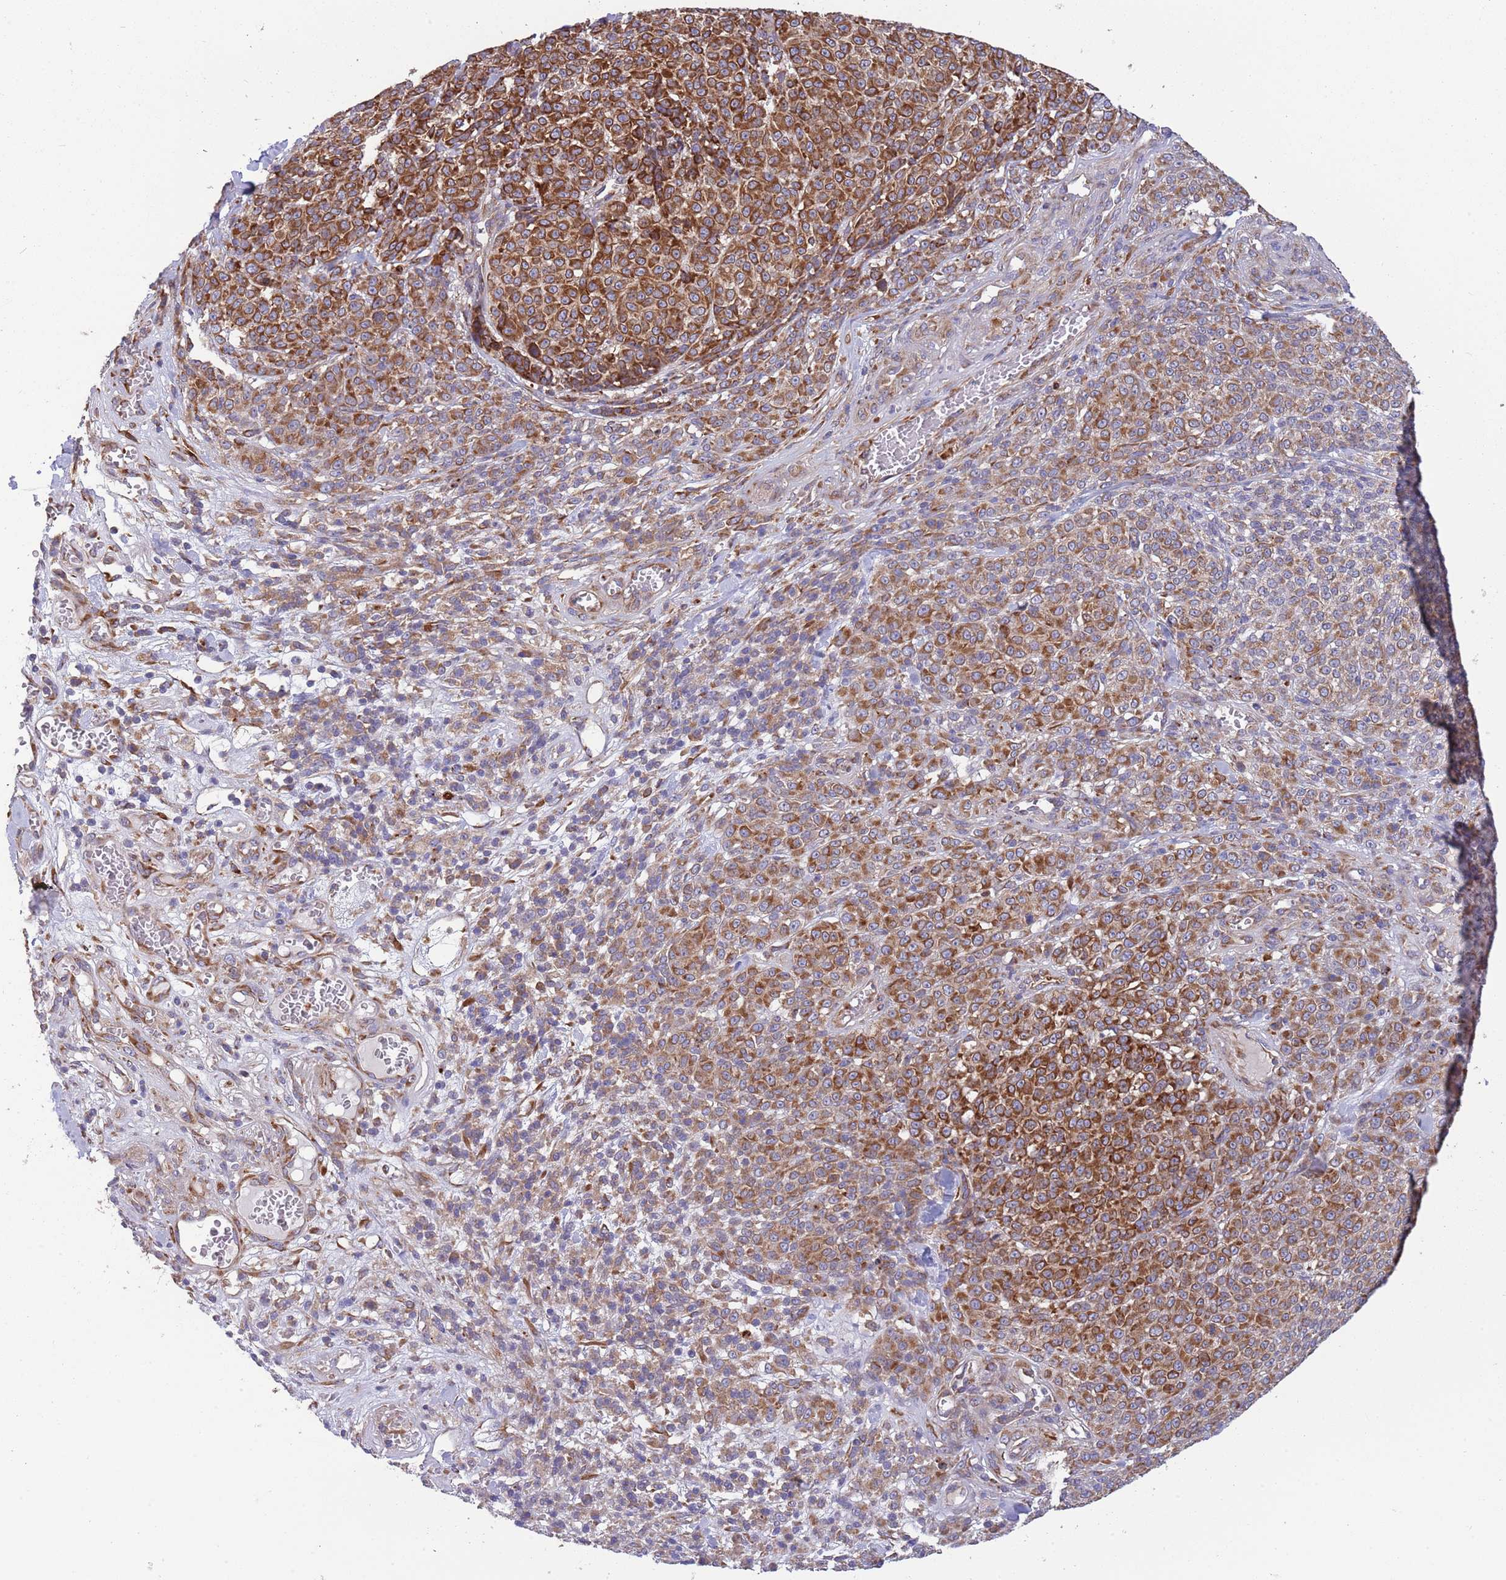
{"staining": {"intensity": "strong", "quantity": ">75%", "location": "cytoplasmic/membranous"}, "tissue": "melanoma", "cell_type": "Tumor cells", "image_type": "cancer", "snomed": [{"axis": "morphology", "description": "Normal tissue, NOS"}, {"axis": "morphology", "description": "Malignant melanoma, NOS"}, {"axis": "topography", "description": "Skin"}], "caption": "Approximately >75% of tumor cells in human melanoma show strong cytoplasmic/membranous protein expression as visualized by brown immunohistochemical staining.", "gene": "ARMCX6", "patient": {"sex": "female", "age": 34}}